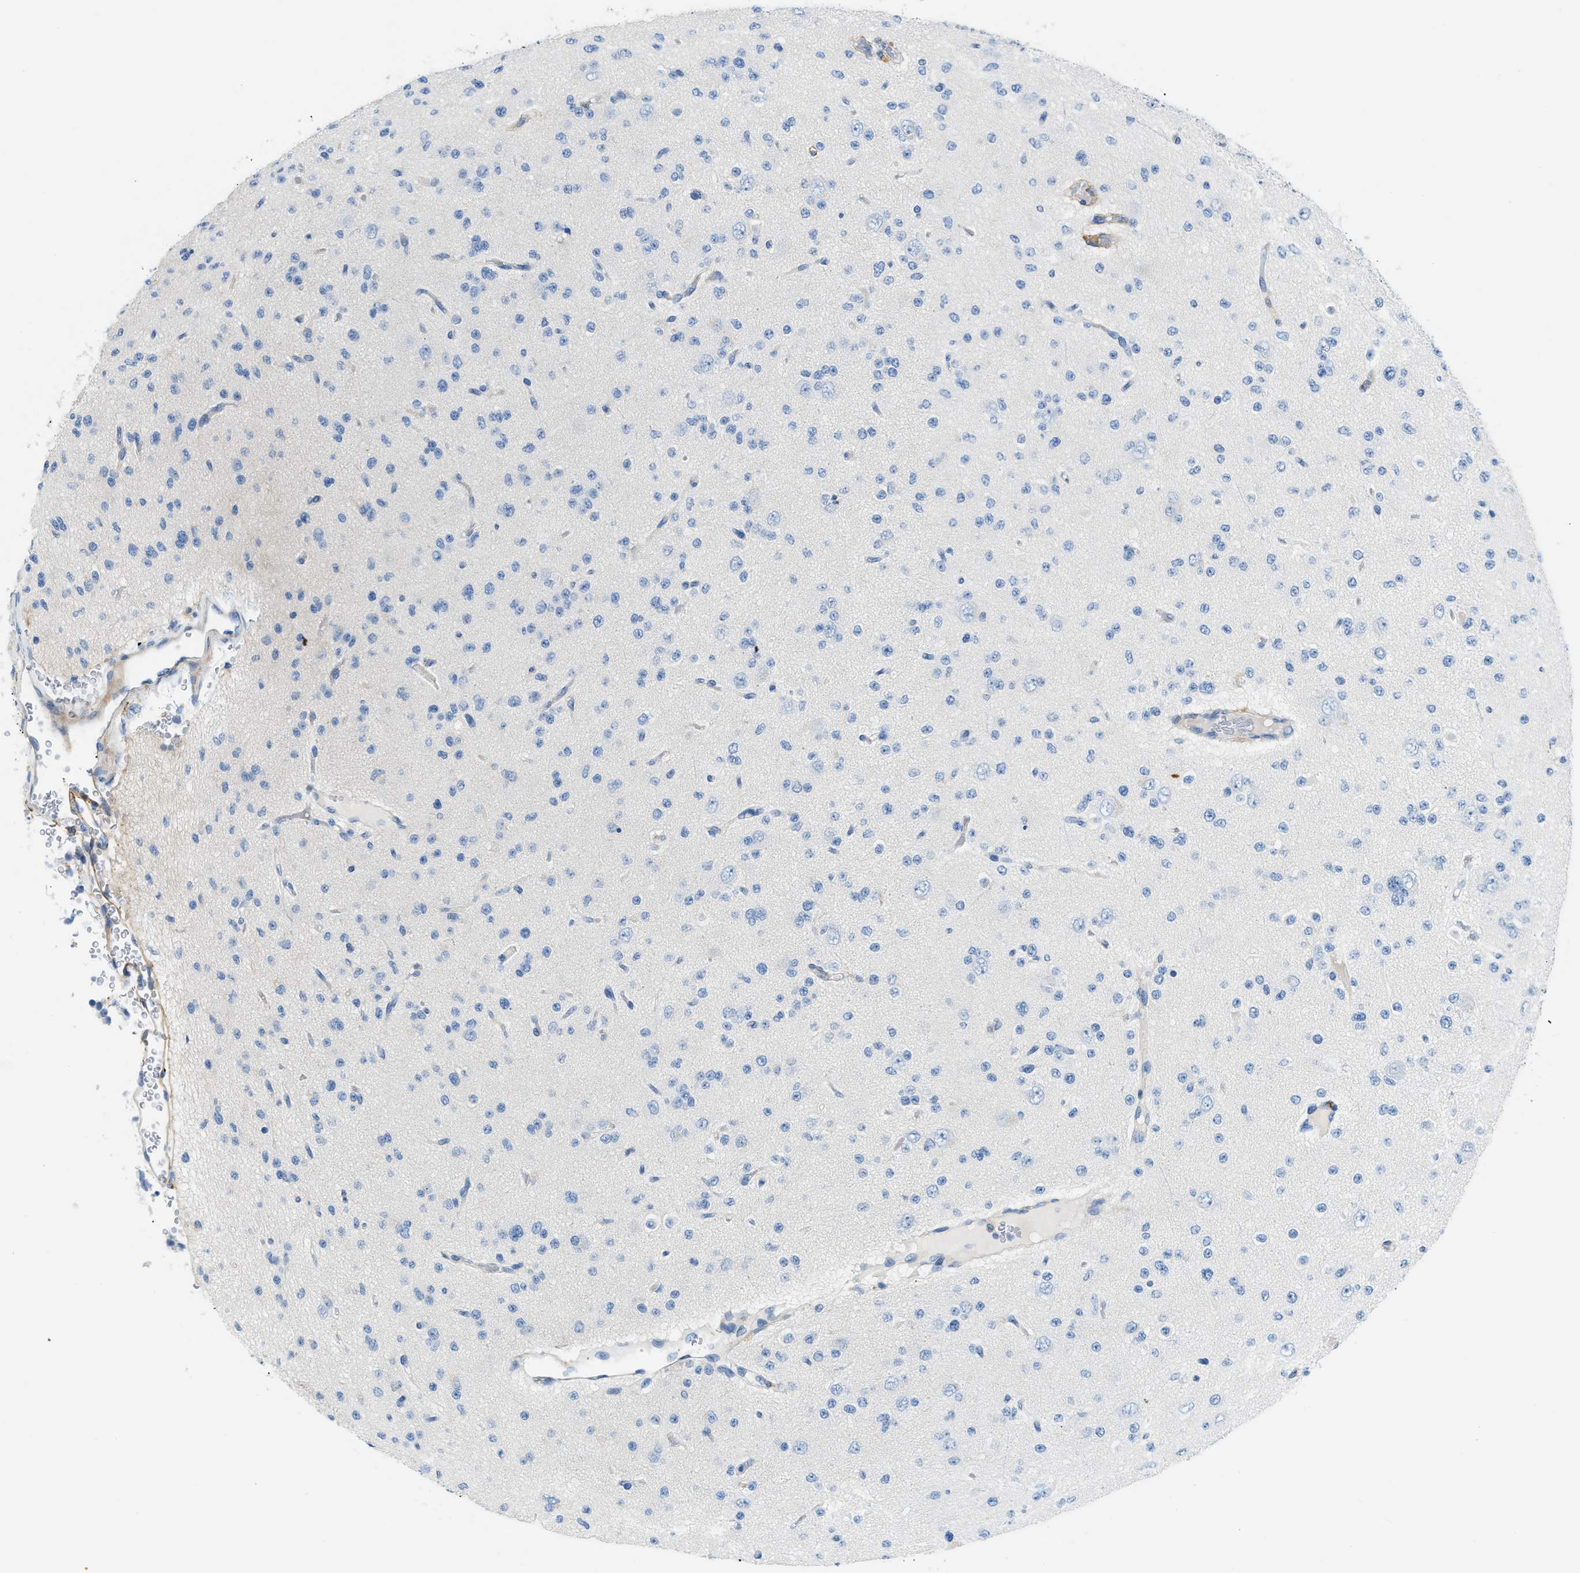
{"staining": {"intensity": "negative", "quantity": "none", "location": "none"}, "tissue": "glioma", "cell_type": "Tumor cells", "image_type": "cancer", "snomed": [{"axis": "morphology", "description": "Glioma, malignant, Low grade"}, {"axis": "topography", "description": "Brain"}], "caption": "Glioma stained for a protein using IHC shows no positivity tumor cells.", "gene": "COL15A1", "patient": {"sex": "male", "age": 38}}